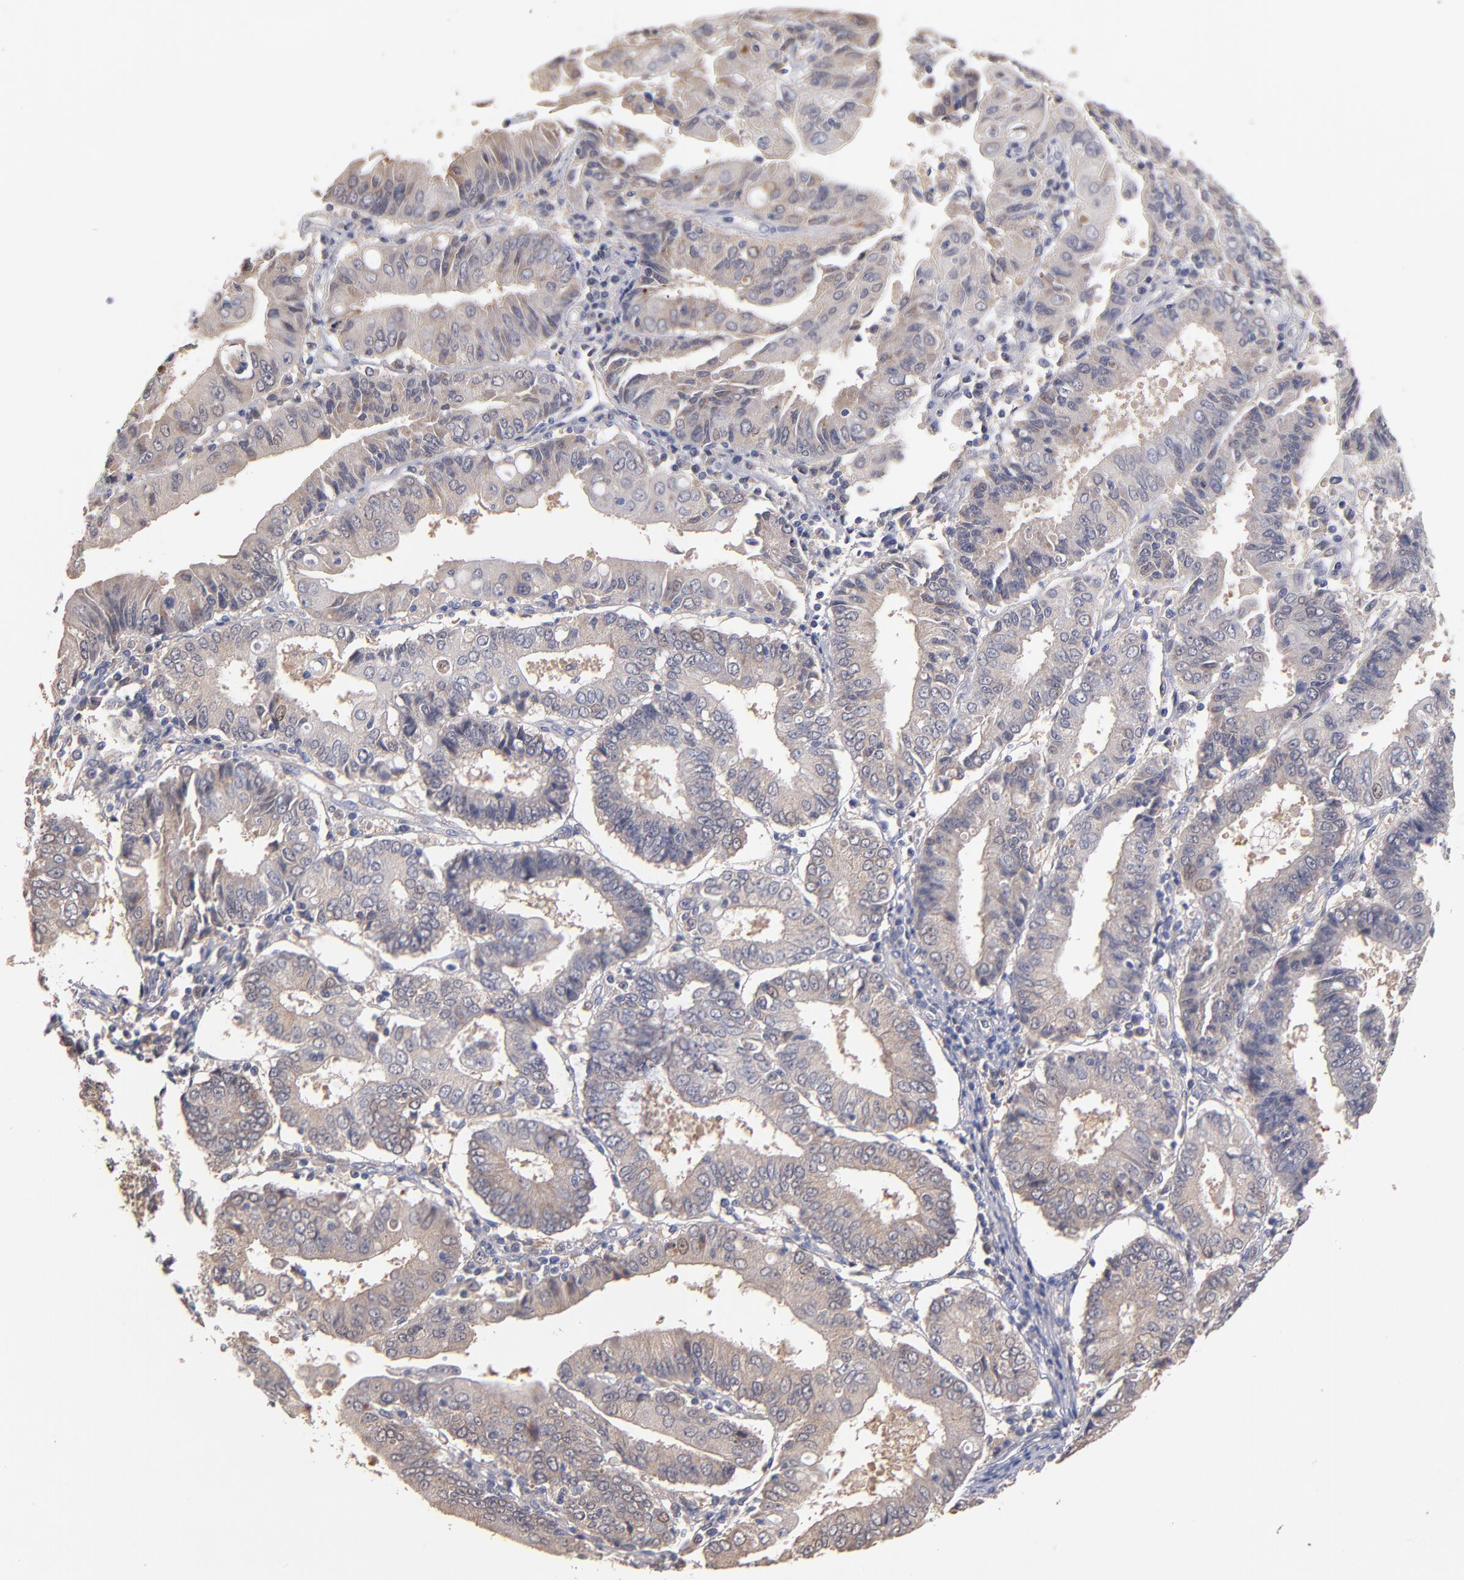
{"staining": {"intensity": "moderate", "quantity": ">75%", "location": "cytoplasmic/membranous"}, "tissue": "endometrial cancer", "cell_type": "Tumor cells", "image_type": "cancer", "snomed": [{"axis": "morphology", "description": "Adenocarcinoma, NOS"}, {"axis": "topography", "description": "Endometrium"}], "caption": "There is medium levels of moderate cytoplasmic/membranous expression in tumor cells of adenocarcinoma (endometrial), as demonstrated by immunohistochemical staining (brown color).", "gene": "GMFG", "patient": {"sex": "female", "age": 75}}